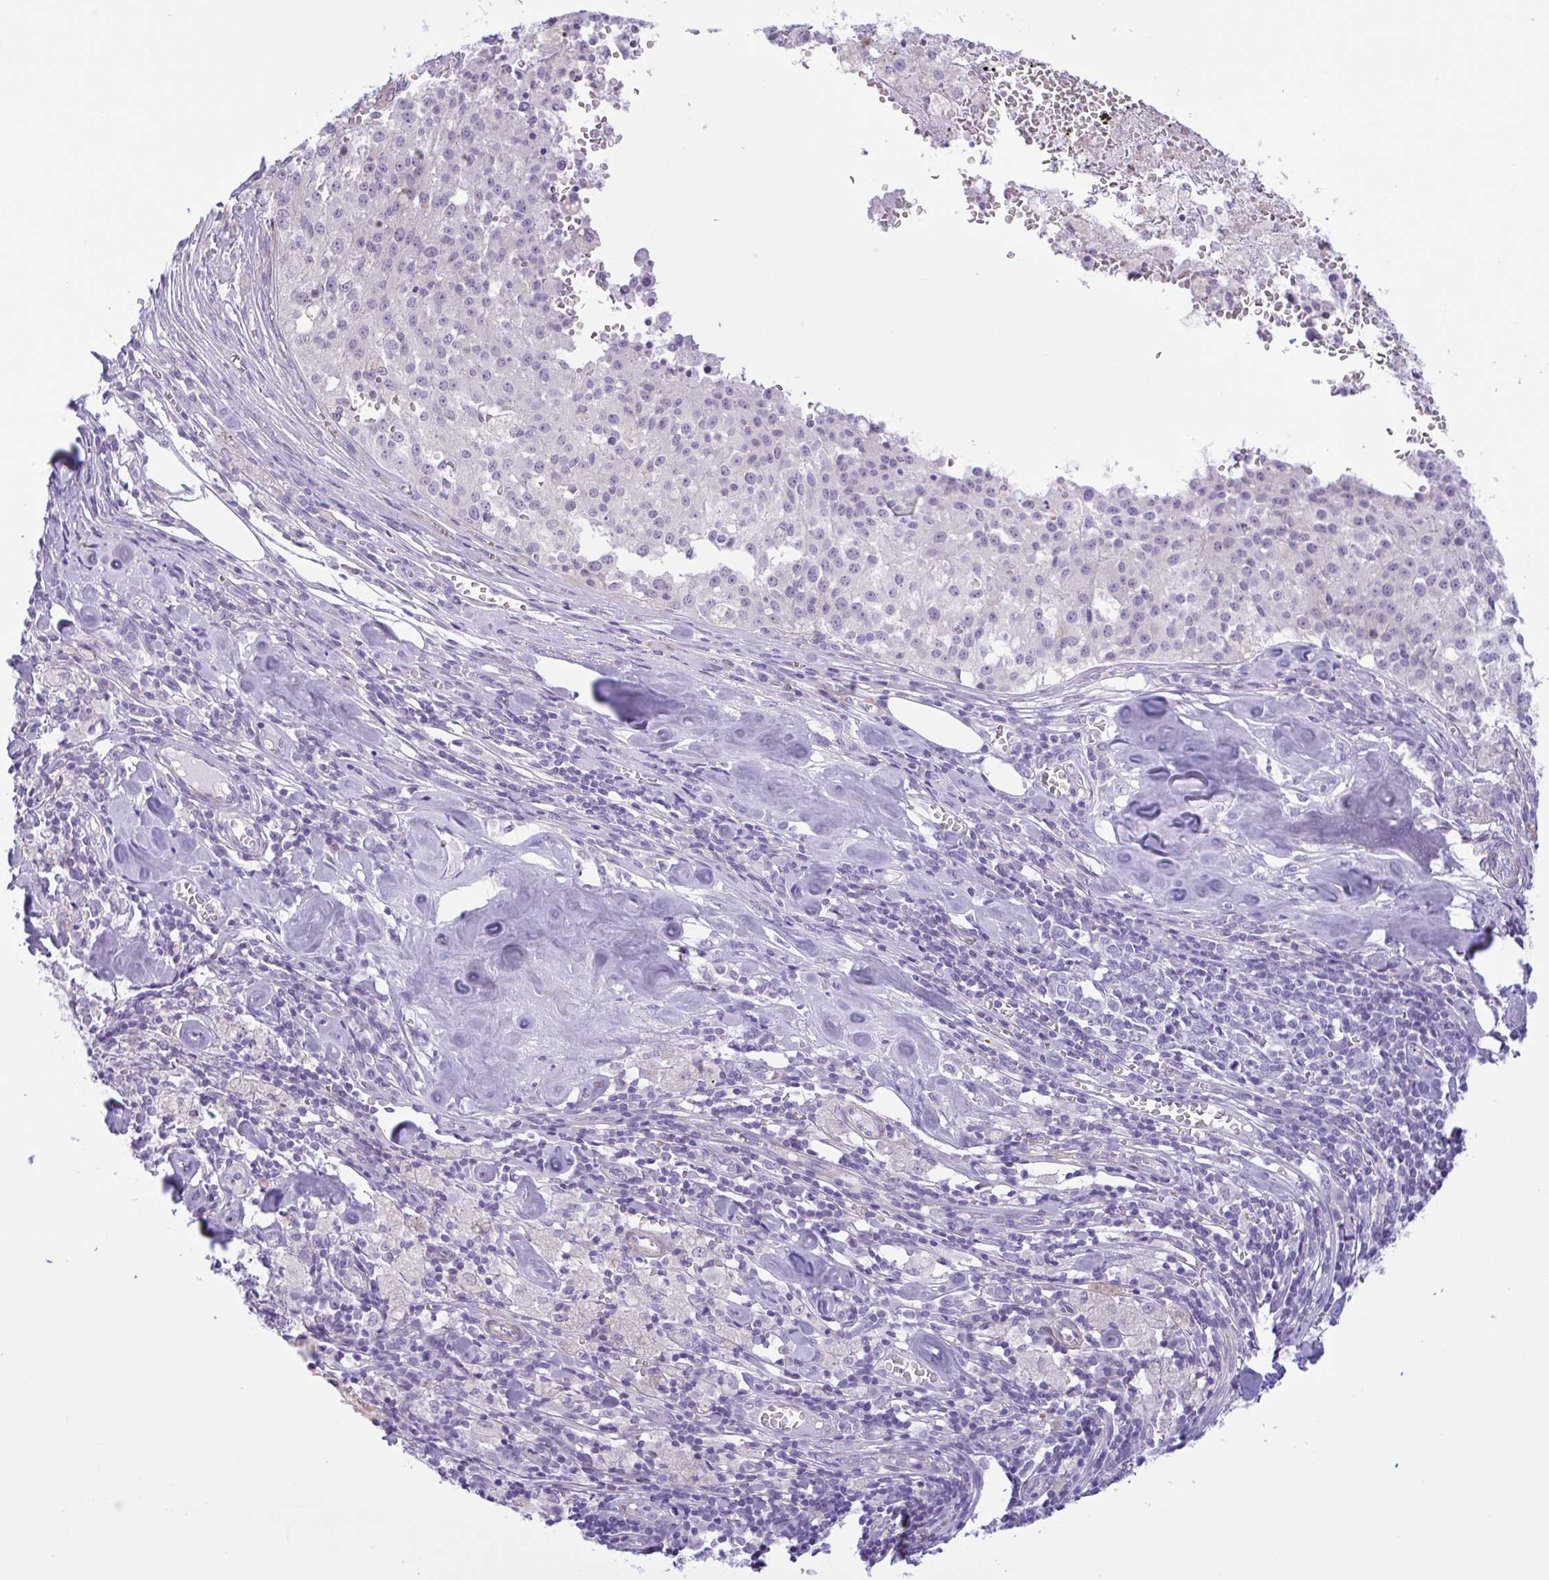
{"staining": {"intensity": "negative", "quantity": "none", "location": "none"}, "tissue": "melanoma", "cell_type": "Tumor cells", "image_type": "cancer", "snomed": [{"axis": "morphology", "description": "Malignant melanoma, Metastatic site"}, {"axis": "topography", "description": "Lymph node"}], "caption": "Tumor cells show no significant protein expression in malignant melanoma (metastatic site).", "gene": "AHCYL2", "patient": {"sex": "female", "age": 64}}